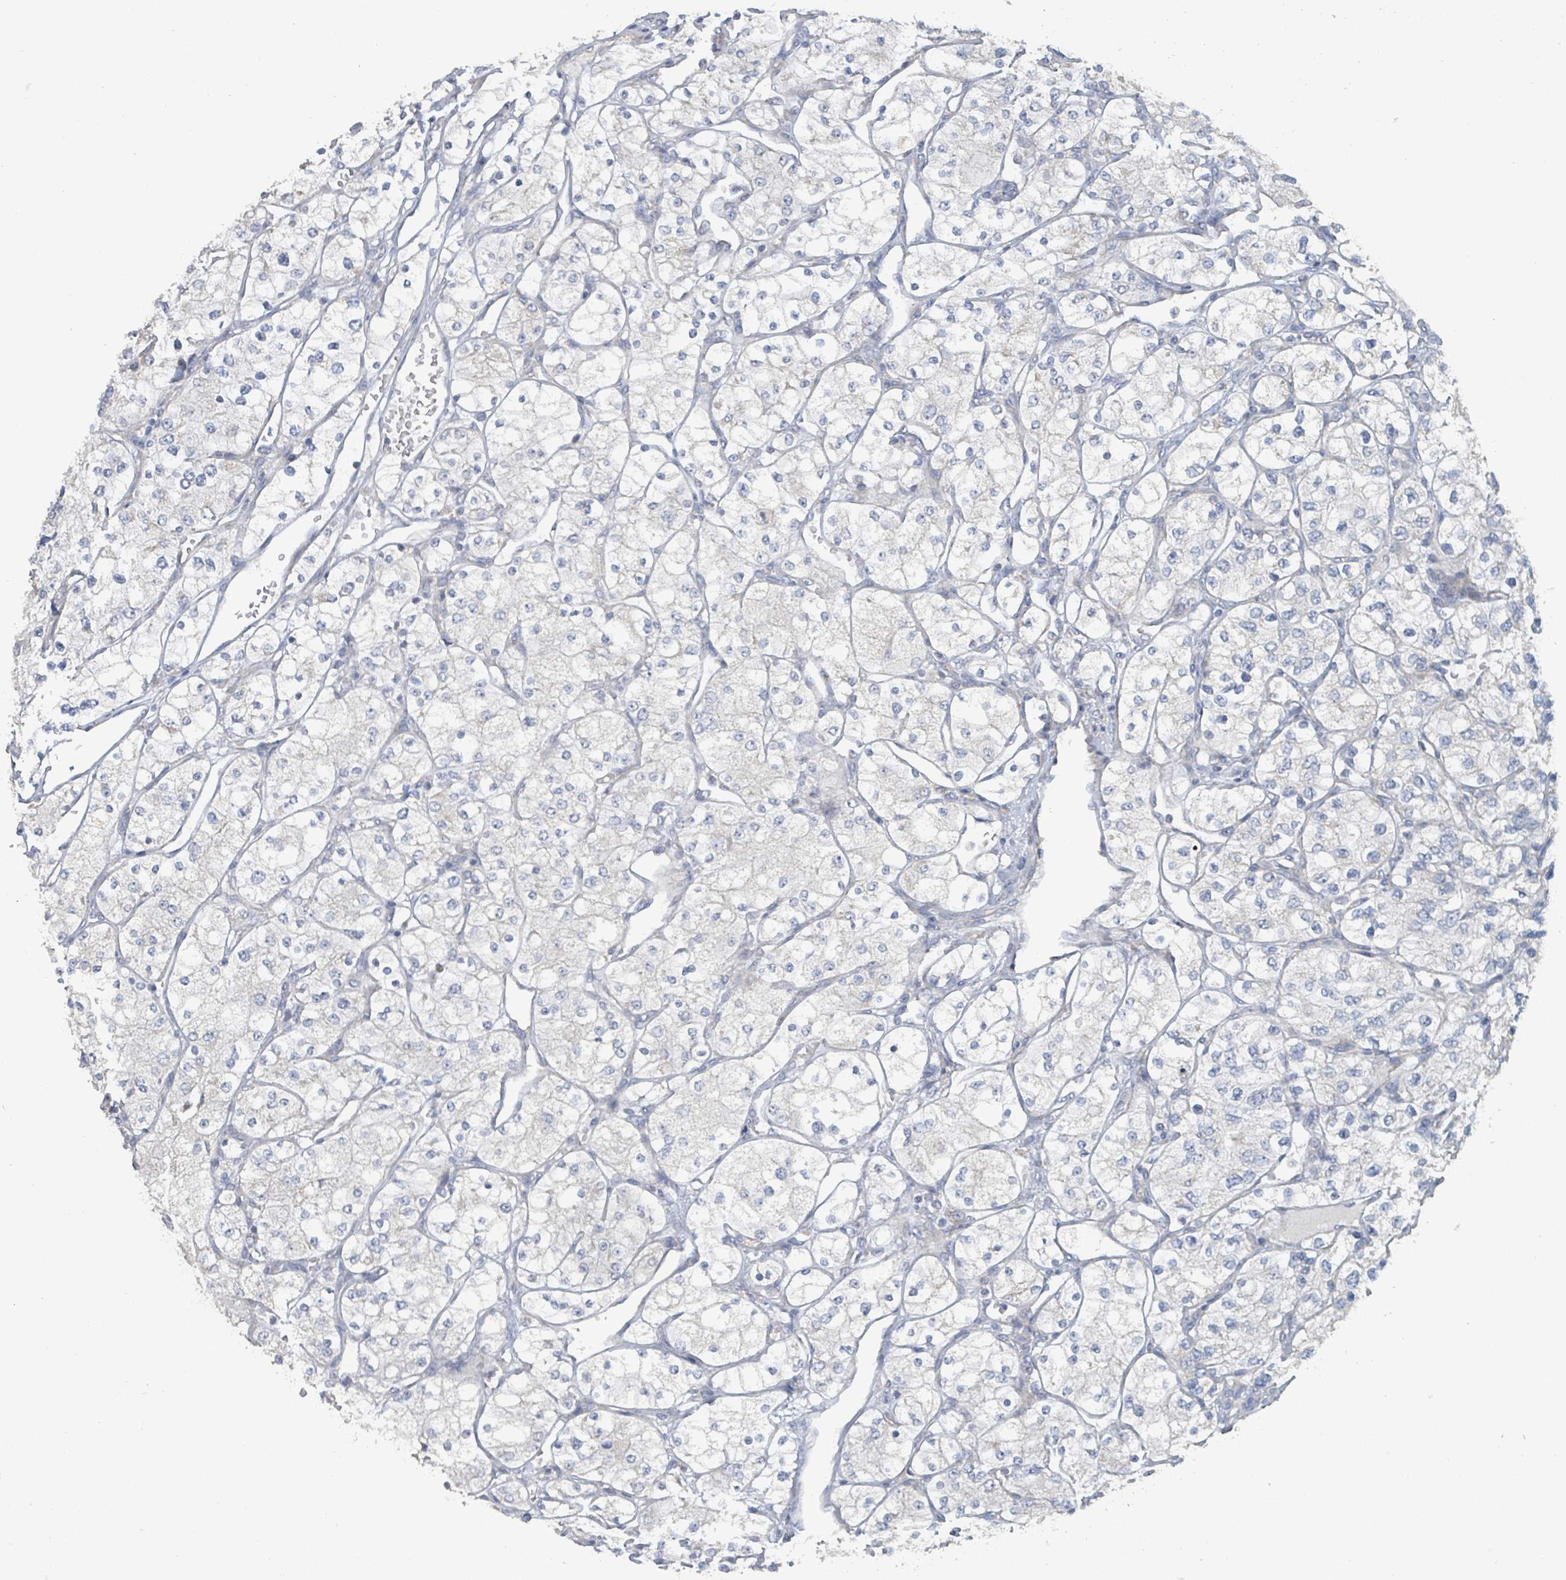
{"staining": {"intensity": "negative", "quantity": "none", "location": "none"}, "tissue": "renal cancer", "cell_type": "Tumor cells", "image_type": "cancer", "snomed": [{"axis": "morphology", "description": "Adenocarcinoma, NOS"}, {"axis": "topography", "description": "Kidney"}], "caption": "High power microscopy micrograph of an immunohistochemistry (IHC) histopathology image of renal adenocarcinoma, revealing no significant staining in tumor cells.", "gene": "RPL32", "patient": {"sex": "male", "age": 80}}